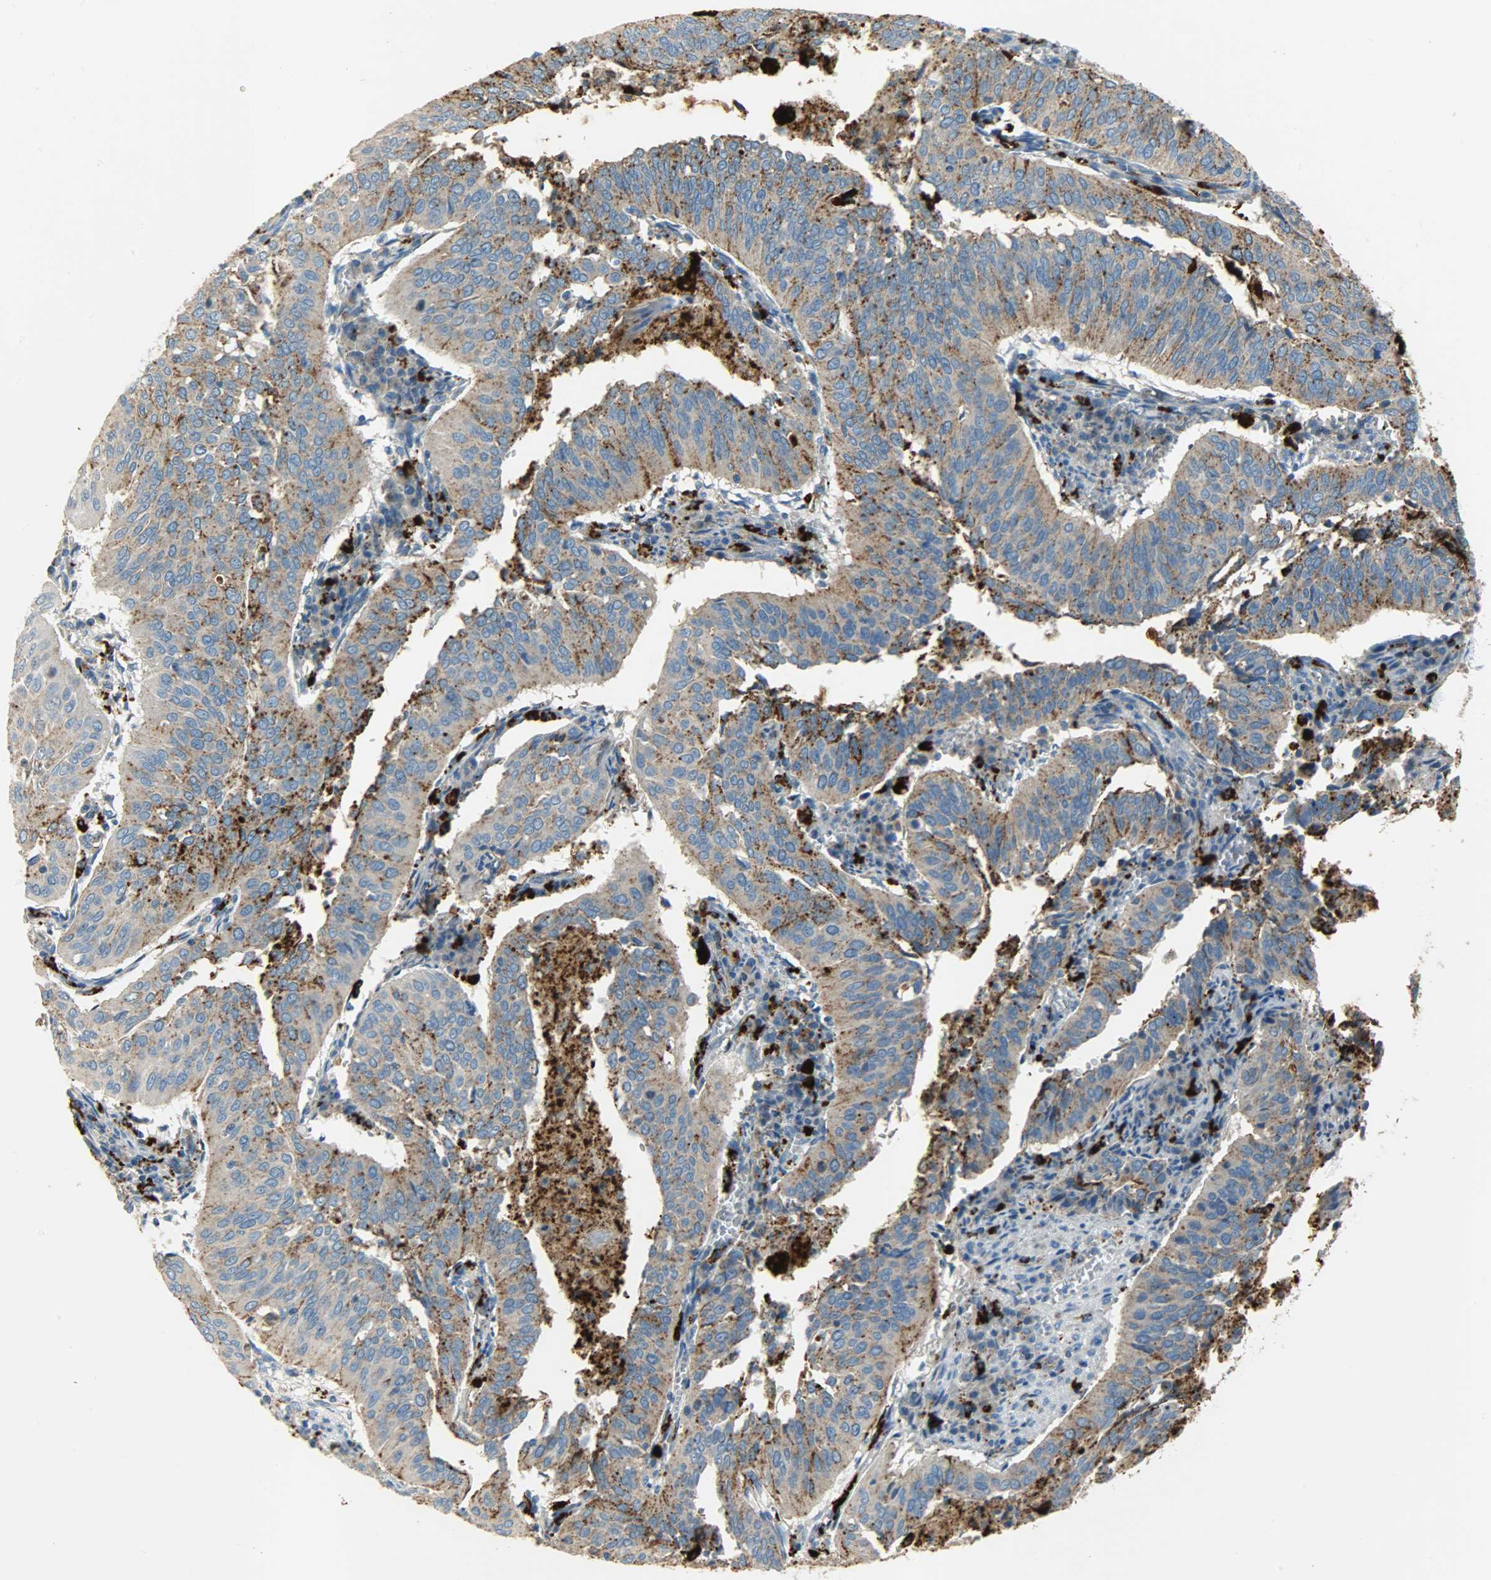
{"staining": {"intensity": "weak", "quantity": ">75%", "location": "cytoplasmic/membranous"}, "tissue": "cervical cancer", "cell_type": "Tumor cells", "image_type": "cancer", "snomed": [{"axis": "morphology", "description": "Squamous cell carcinoma, NOS"}, {"axis": "topography", "description": "Cervix"}], "caption": "Cervical cancer stained with a brown dye shows weak cytoplasmic/membranous positive positivity in about >75% of tumor cells.", "gene": "ASAH1", "patient": {"sex": "female", "age": 39}}